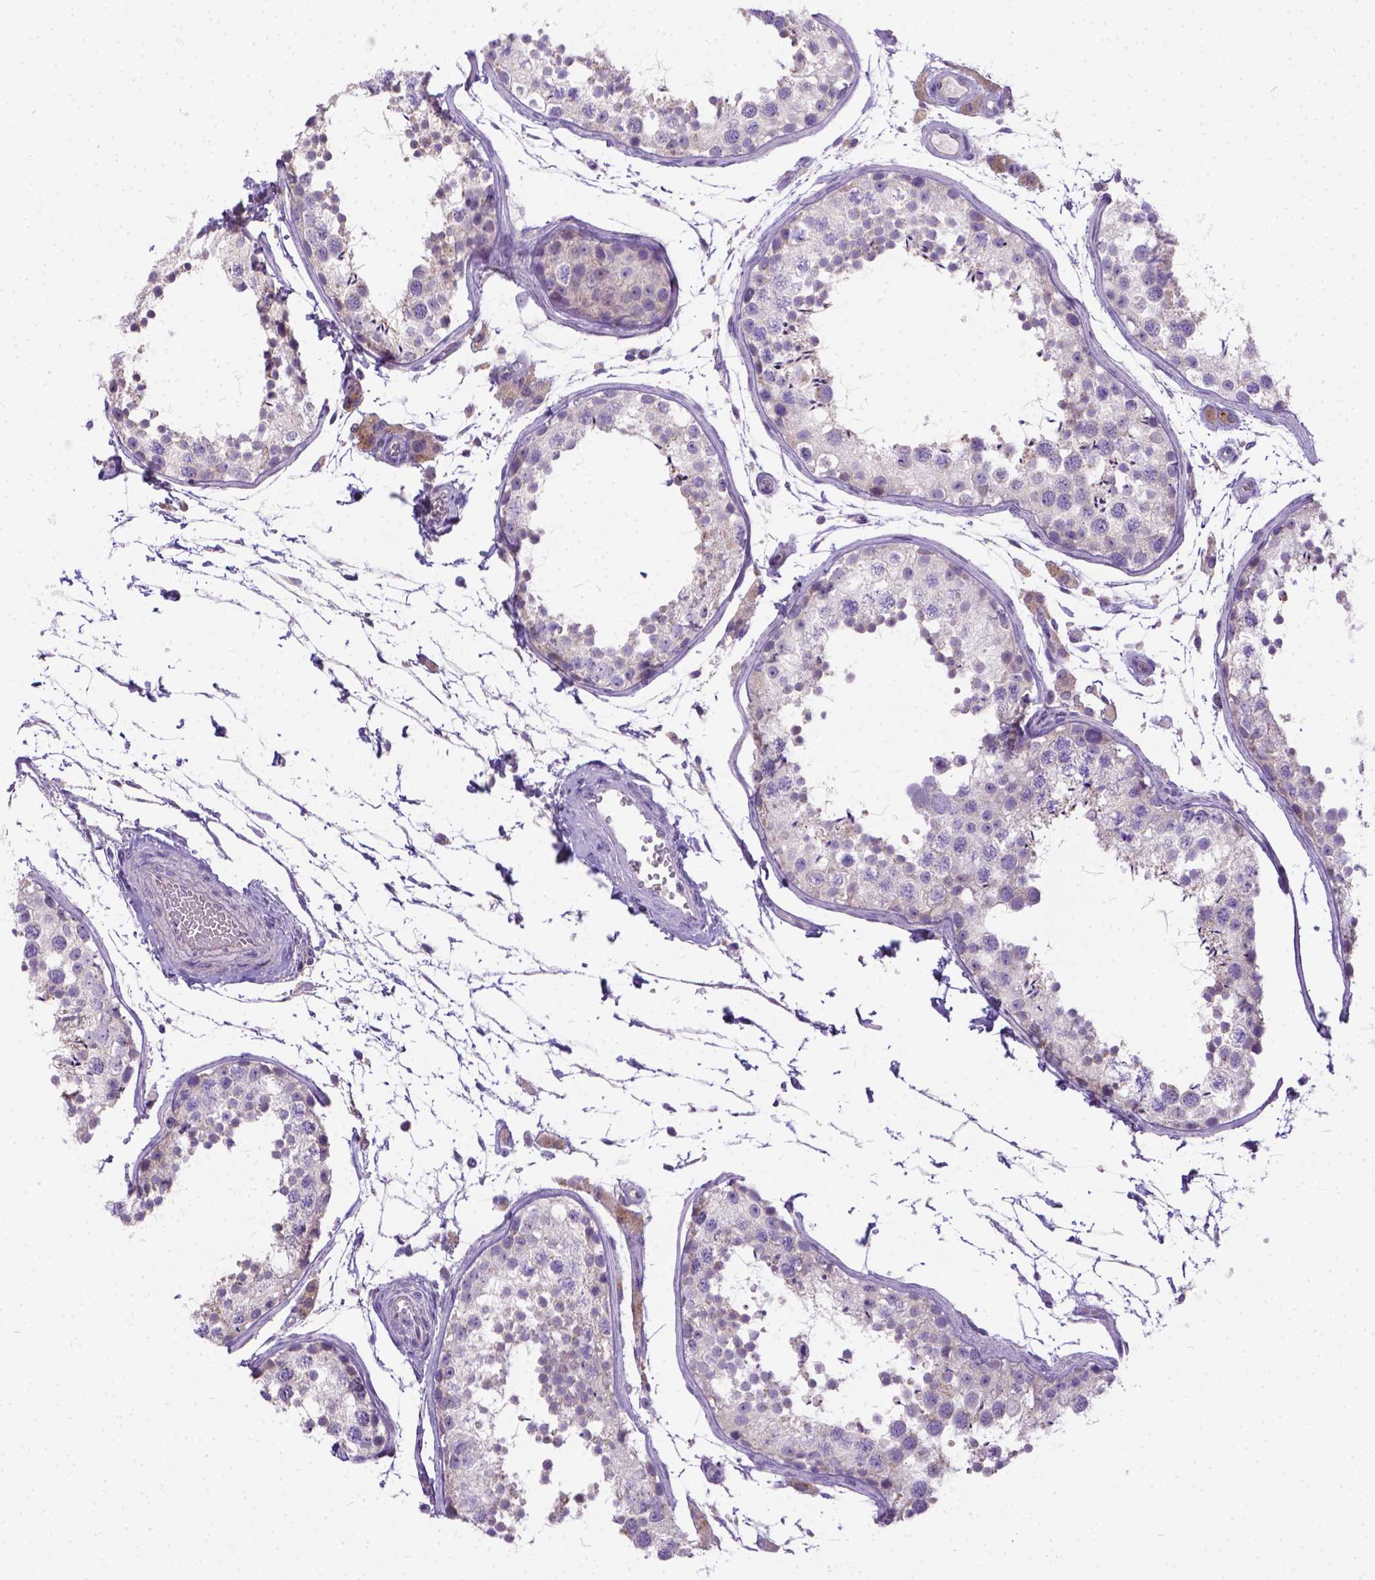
{"staining": {"intensity": "negative", "quantity": "none", "location": "none"}, "tissue": "testis", "cell_type": "Cells in seminiferous ducts", "image_type": "normal", "snomed": [{"axis": "morphology", "description": "Normal tissue, NOS"}, {"axis": "topography", "description": "Testis"}], "caption": "Immunohistochemistry (IHC) photomicrograph of benign human testis stained for a protein (brown), which shows no expression in cells in seminiferous ducts.", "gene": "TM4SF18", "patient": {"sex": "male", "age": 29}}